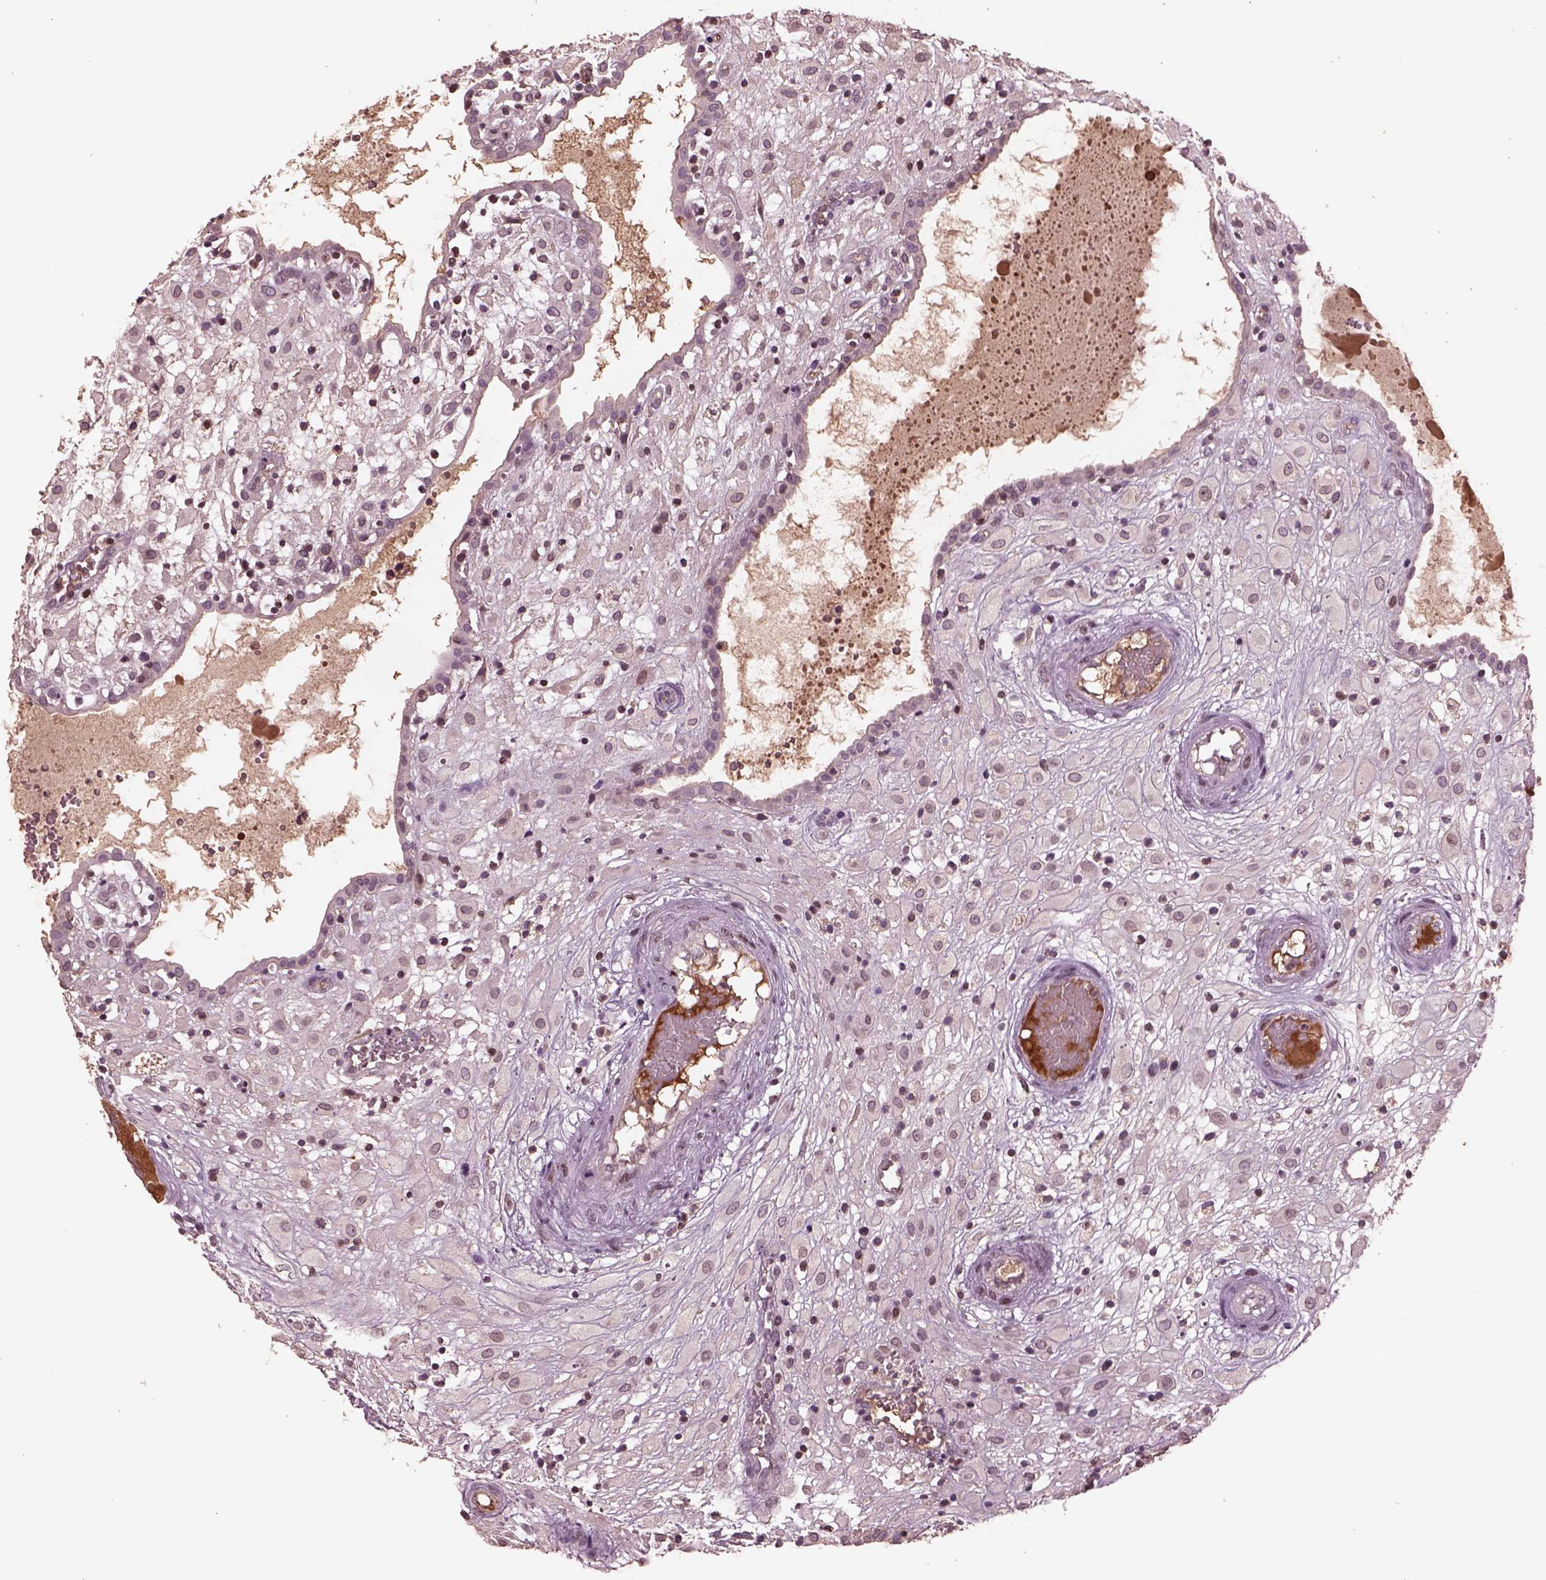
{"staining": {"intensity": "negative", "quantity": "none", "location": "none"}, "tissue": "placenta", "cell_type": "Decidual cells", "image_type": "normal", "snomed": [{"axis": "morphology", "description": "Normal tissue, NOS"}, {"axis": "topography", "description": "Placenta"}], "caption": "Placenta stained for a protein using IHC displays no expression decidual cells.", "gene": "PTX4", "patient": {"sex": "female", "age": 24}}